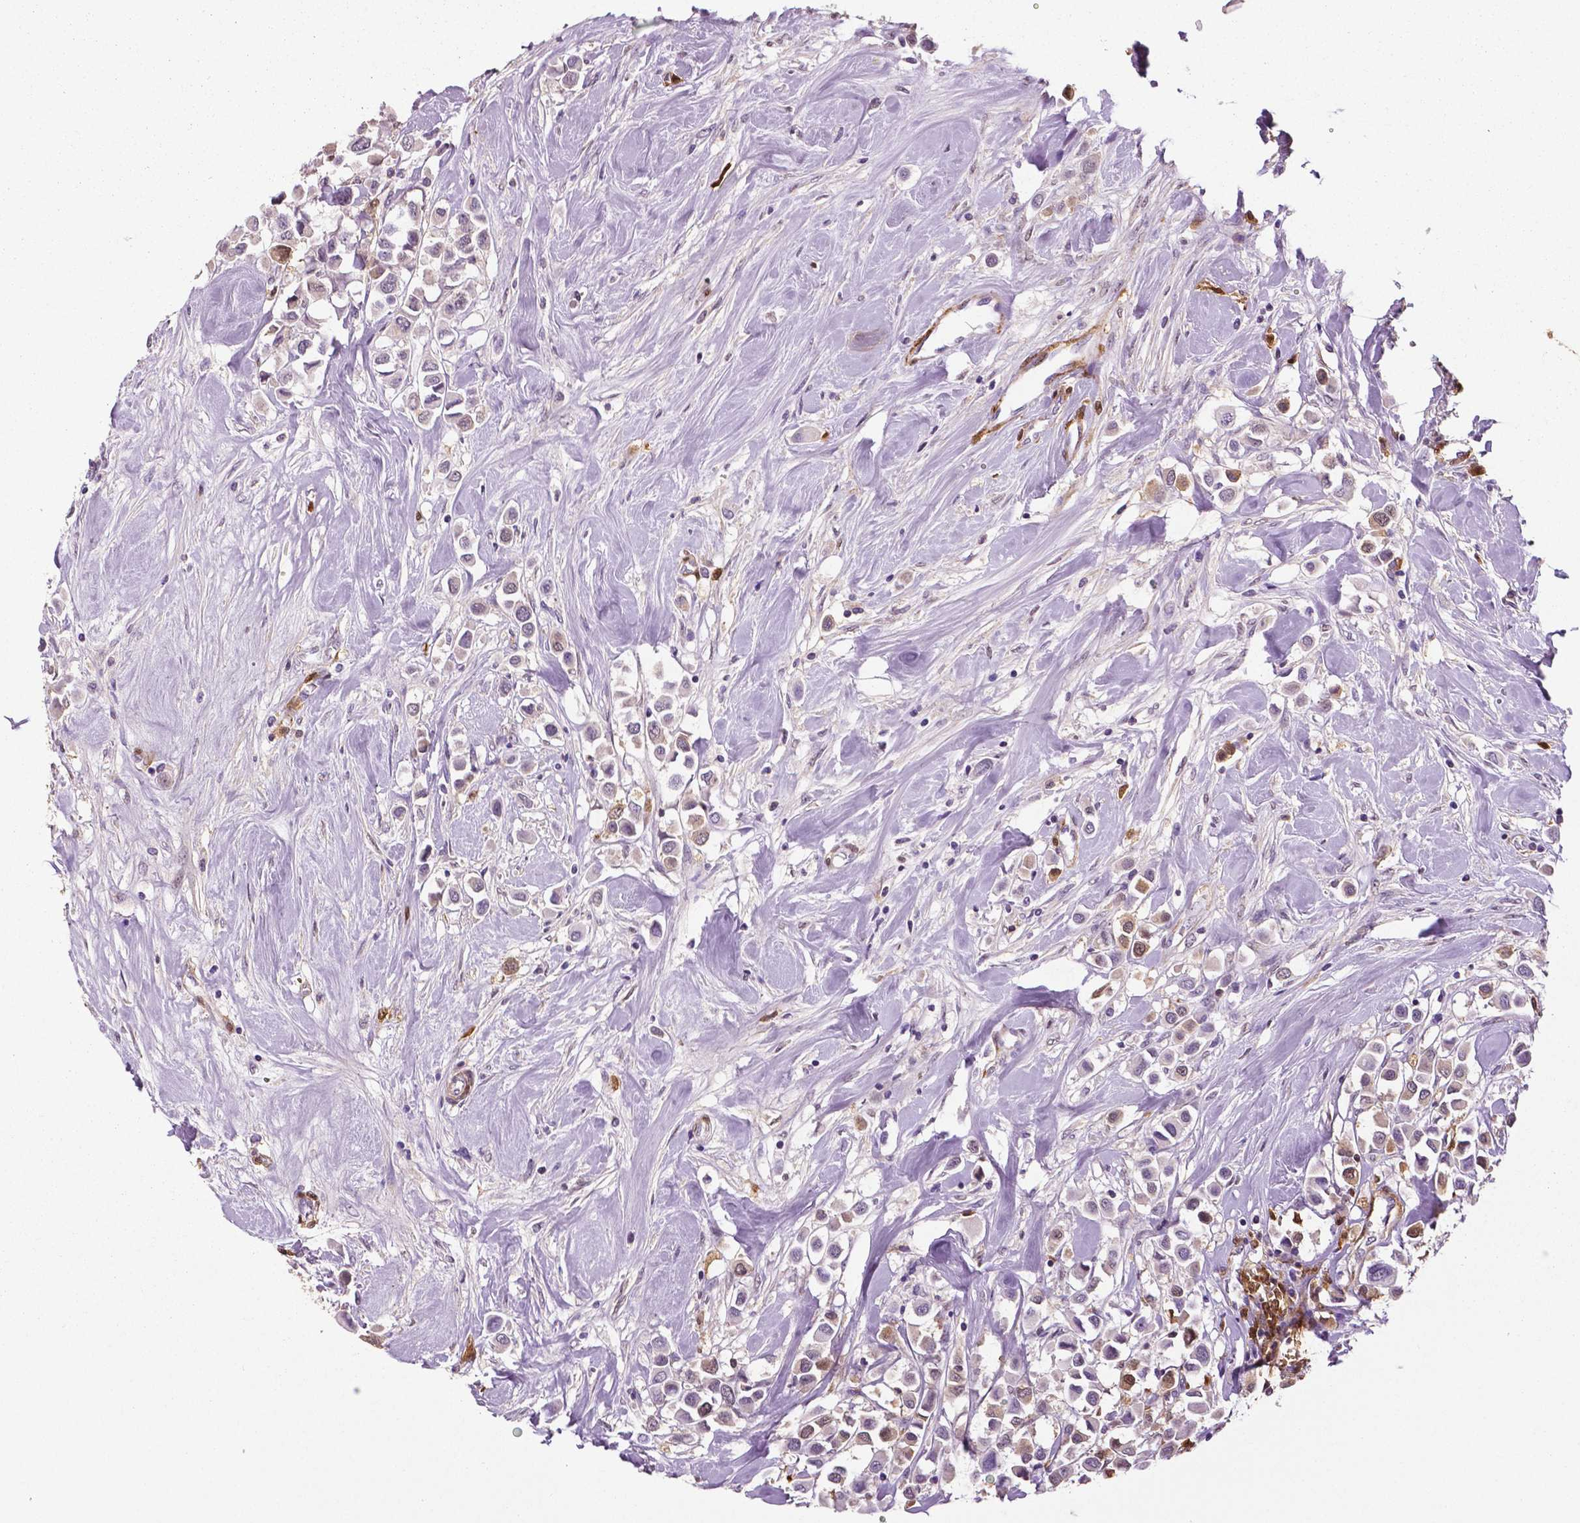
{"staining": {"intensity": "weak", "quantity": "<25%", "location": "cytoplasmic/membranous"}, "tissue": "breast cancer", "cell_type": "Tumor cells", "image_type": "cancer", "snomed": [{"axis": "morphology", "description": "Duct carcinoma"}, {"axis": "topography", "description": "Breast"}], "caption": "Breast cancer was stained to show a protein in brown. There is no significant expression in tumor cells.", "gene": "PHGDH", "patient": {"sex": "female", "age": 61}}